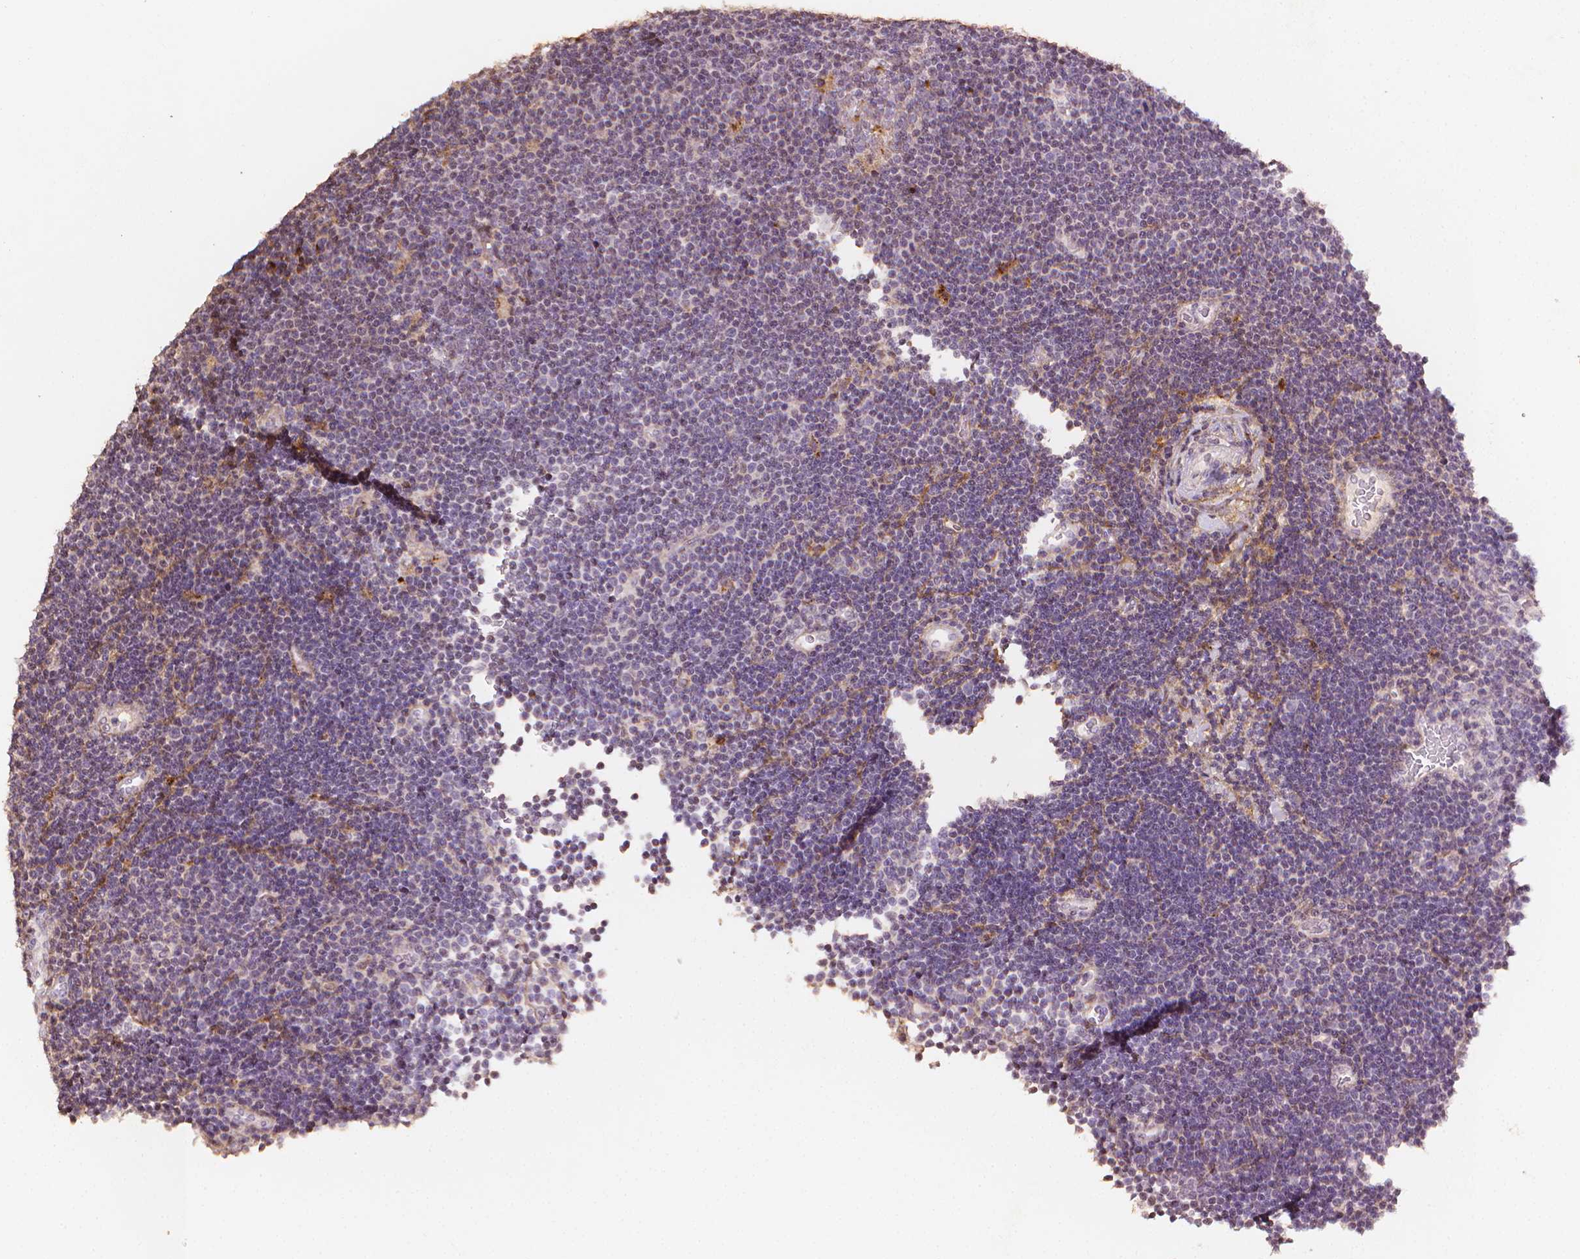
{"staining": {"intensity": "negative", "quantity": "none", "location": "none"}, "tissue": "lymphoma", "cell_type": "Tumor cells", "image_type": "cancer", "snomed": [{"axis": "morphology", "description": "Malignant lymphoma, non-Hodgkin's type, Low grade"}, {"axis": "topography", "description": "Brain"}], "caption": "IHC histopathology image of neoplastic tissue: lymphoma stained with DAB (3,3'-diaminobenzidine) demonstrates no significant protein expression in tumor cells.", "gene": "DCN", "patient": {"sex": "female", "age": 66}}